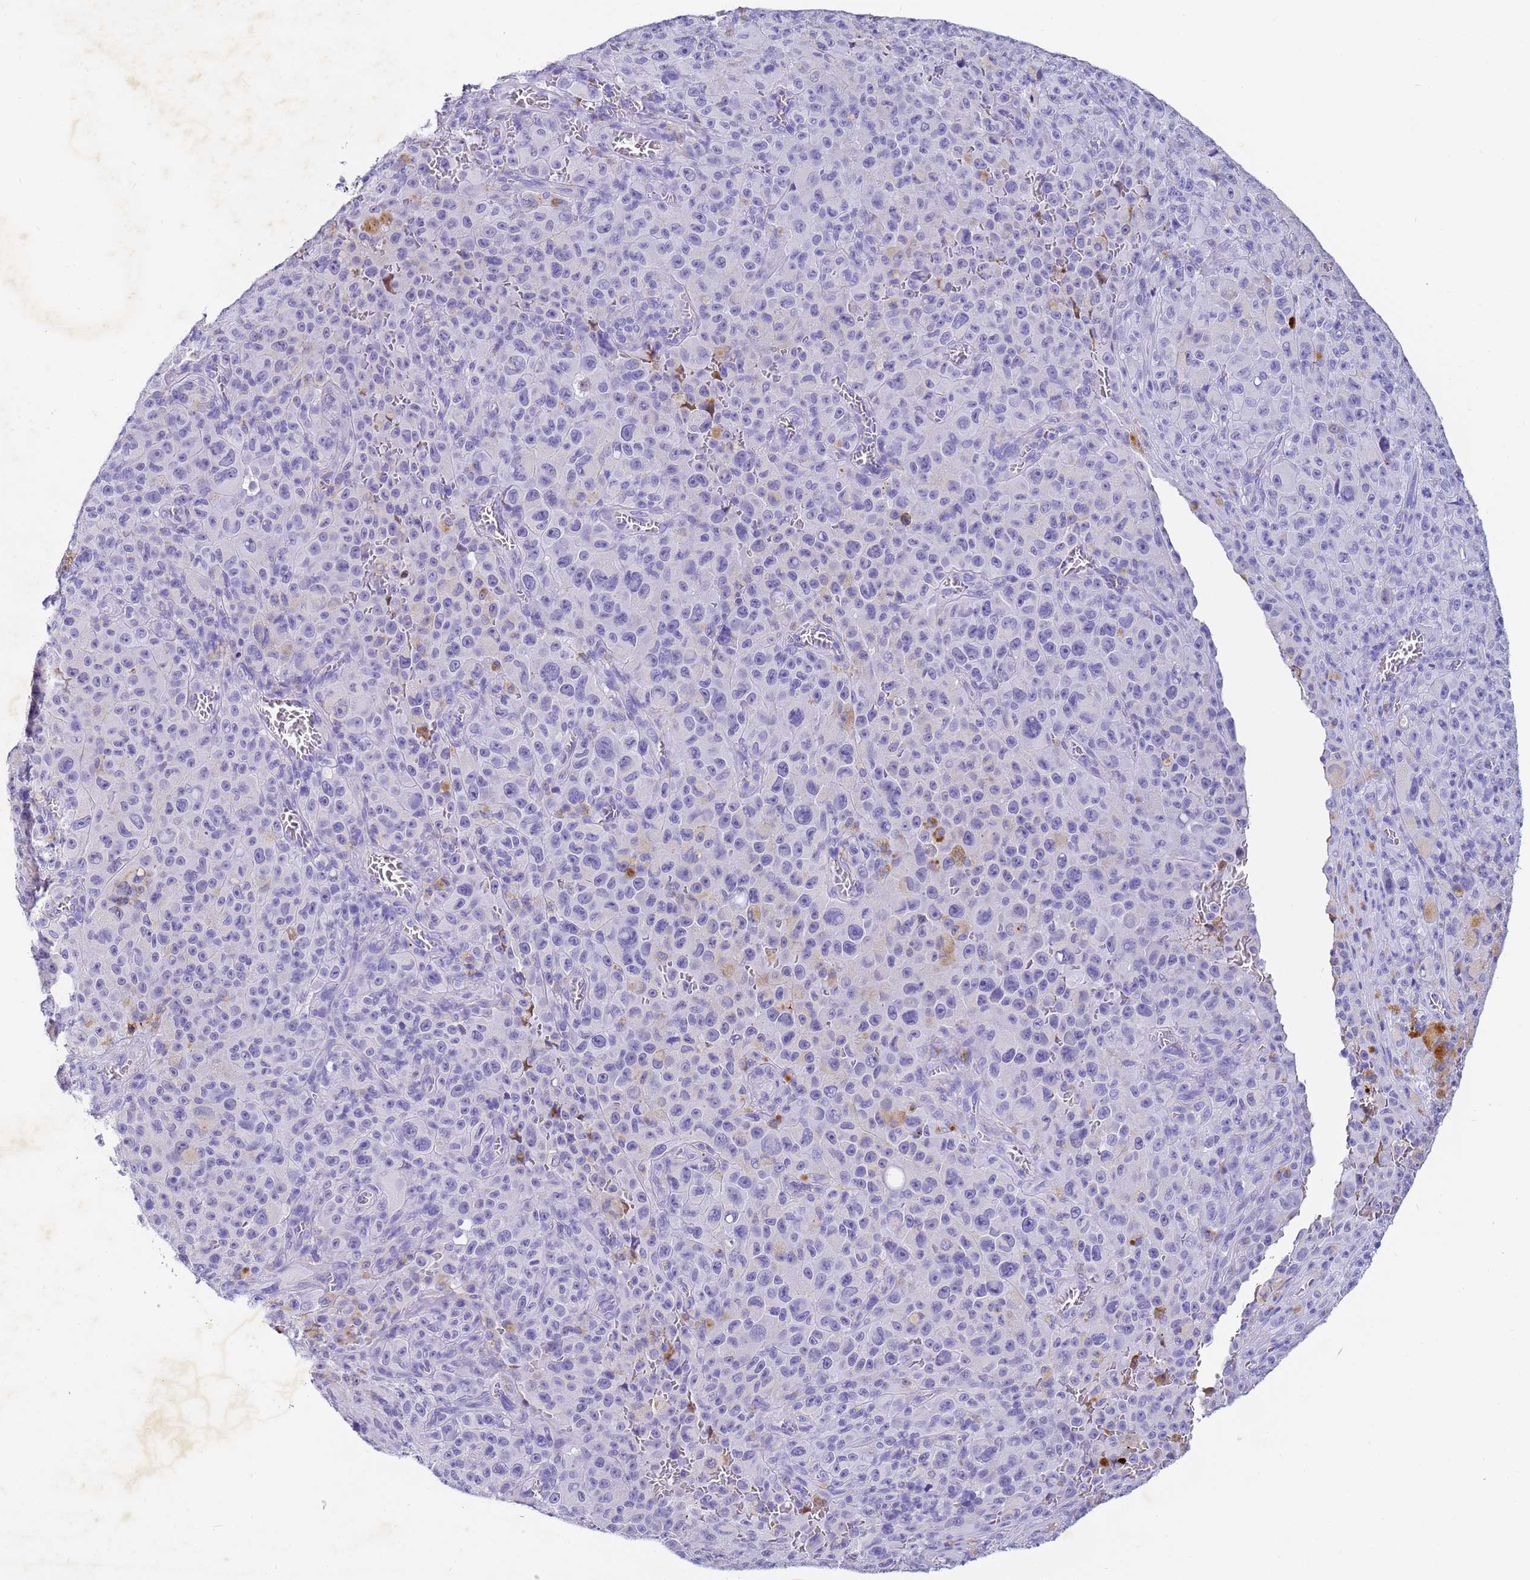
{"staining": {"intensity": "negative", "quantity": "none", "location": "none"}, "tissue": "melanoma", "cell_type": "Tumor cells", "image_type": "cancer", "snomed": [{"axis": "morphology", "description": "Malignant melanoma, NOS"}, {"axis": "topography", "description": "Skin"}], "caption": "Human melanoma stained for a protein using immunohistochemistry (IHC) demonstrates no expression in tumor cells.", "gene": "CFHR2", "patient": {"sex": "female", "age": 82}}